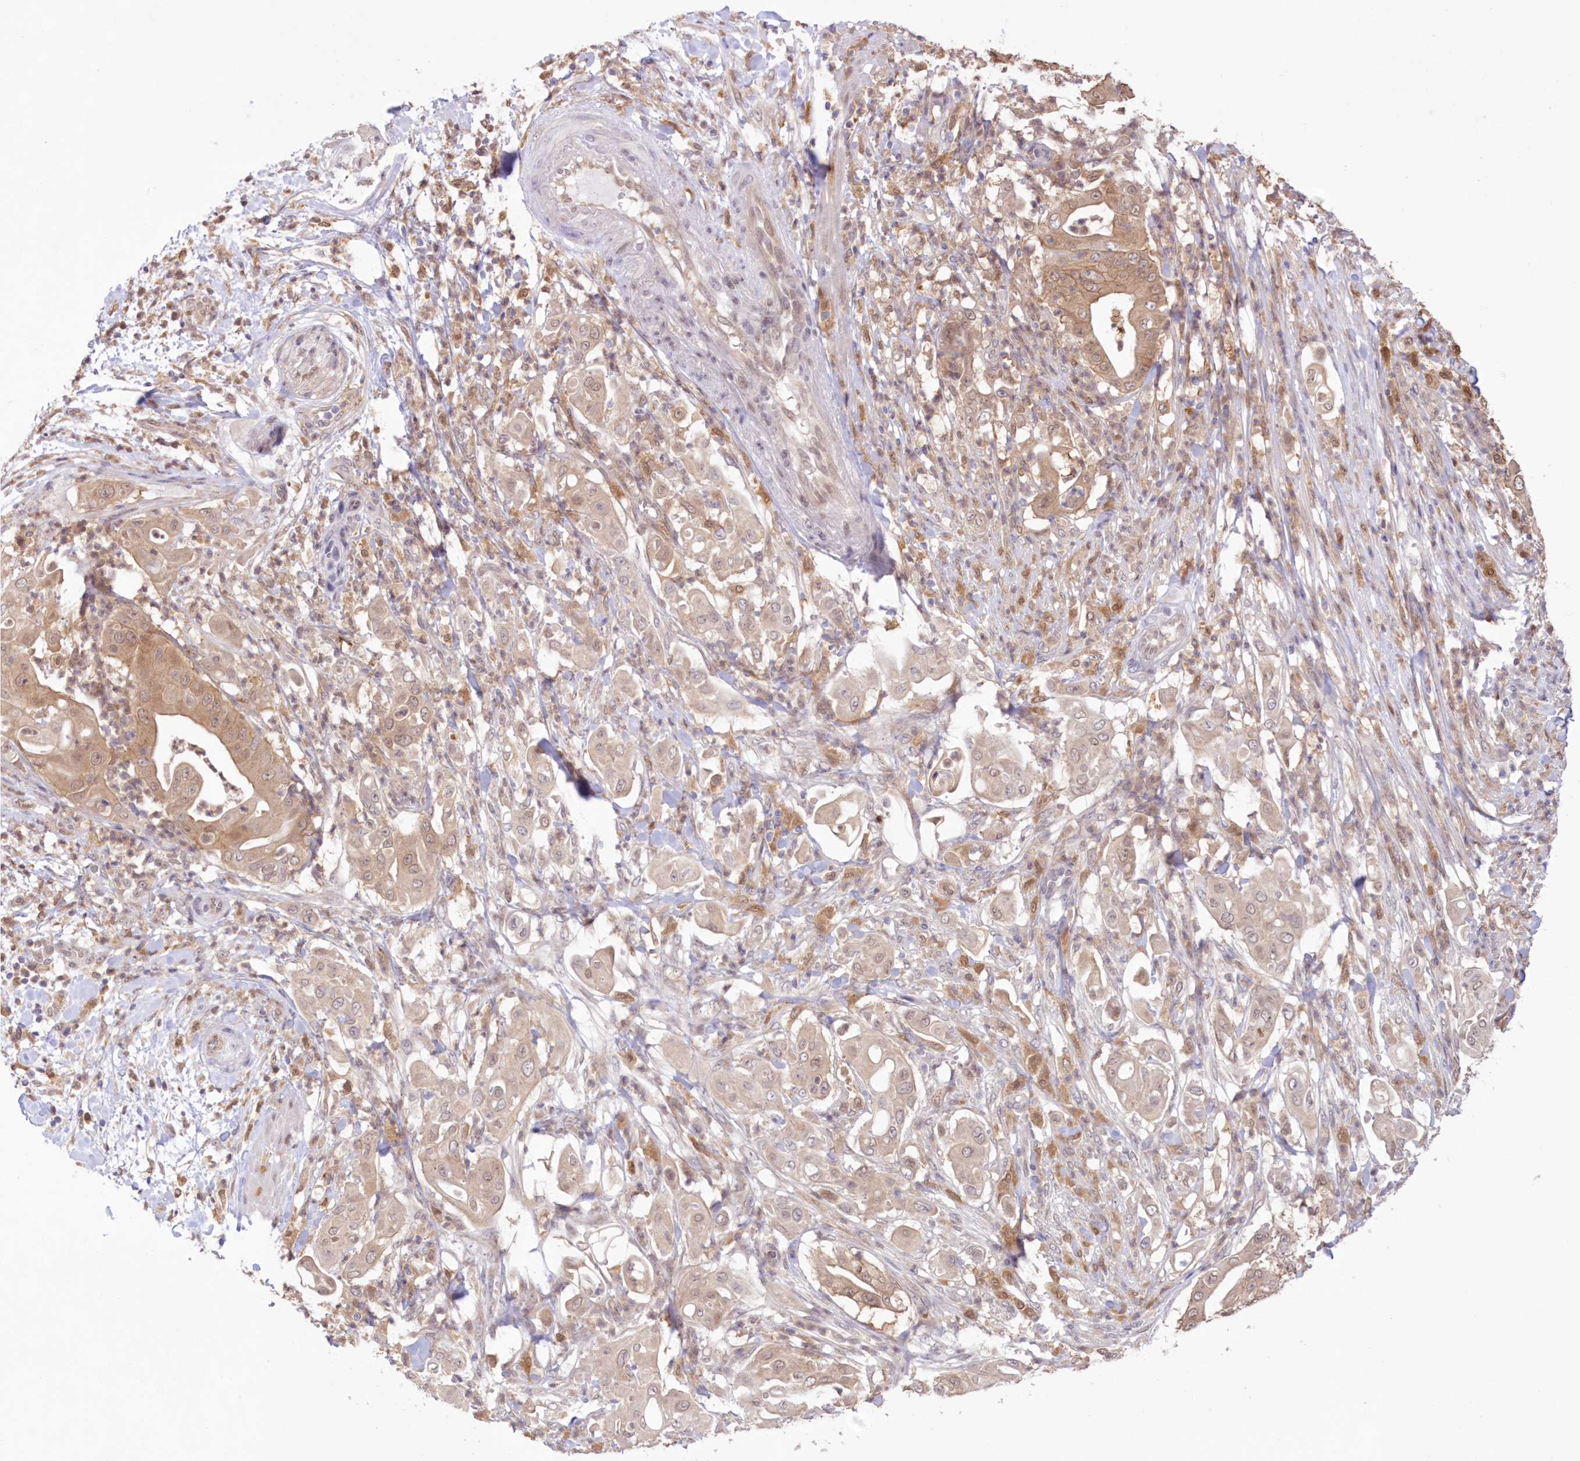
{"staining": {"intensity": "moderate", "quantity": ">75%", "location": "cytoplasmic/membranous"}, "tissue": "pancreatic cancer", "cell_type": "Tumor cells", "image_type": "cancer", "snomed": [{"axis": "morphology", "description": "Adenocarcinoma, NOS"}, {"axis": "topography", "description": "Pancreas"}], "caption": "Tumor cells demonstrate medium levels of moderate cytoplasmic/membranous positivity in approximately >75% of cells in human pancreatic adenocarcinoma.", "gene": "RNPEP", "patient": {"sex": "female", "age": 77}}